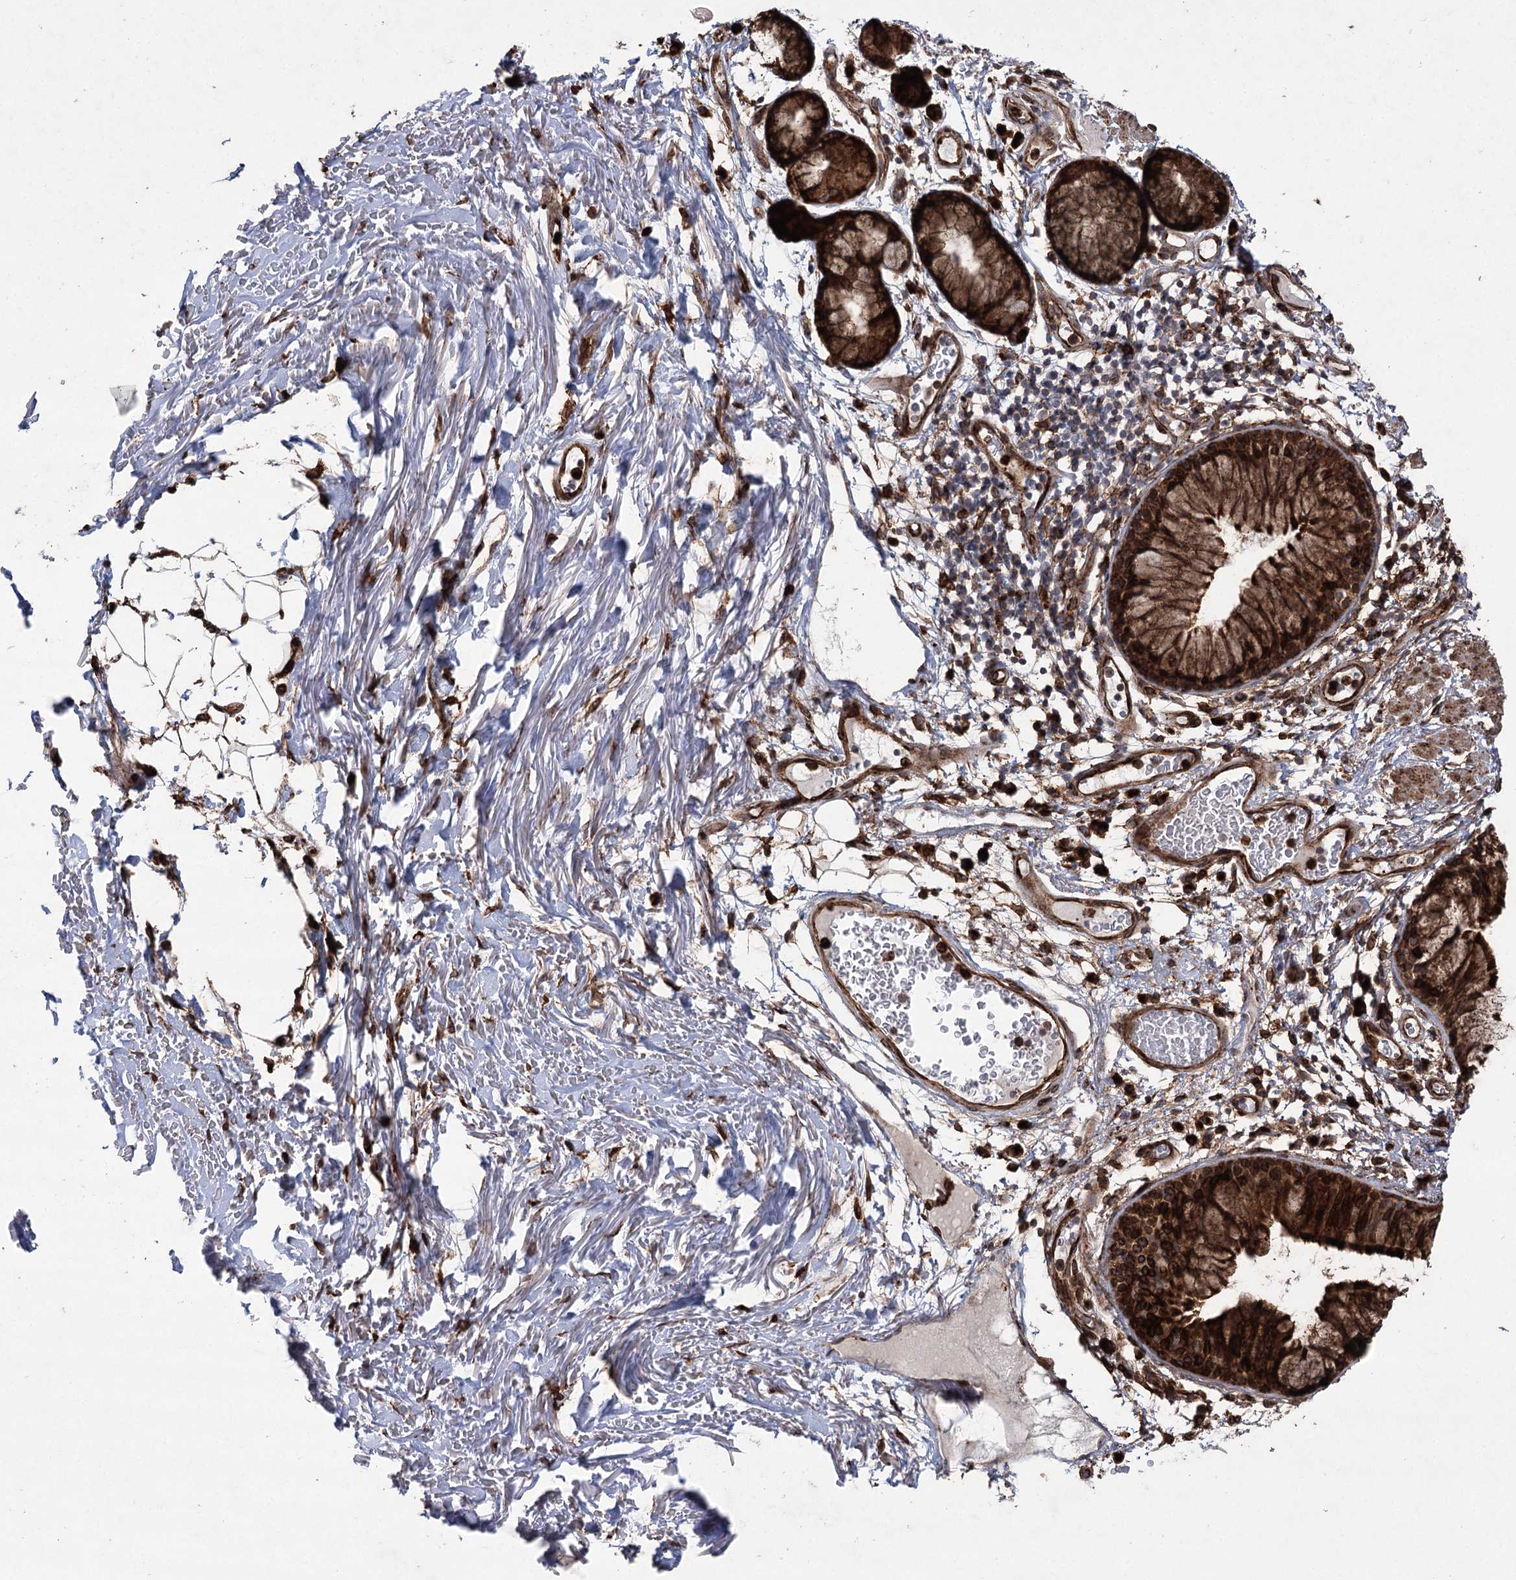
{"staining": {"intensity": "strong", "quantity": ">75%", "location": "cytoplasmic/membranous"}, "tissue": "bronchus", "cell_type": "Respiratory epithelial cells", "image_type": "normal", "snomed": [{"axis": "morphology", "description": "Normal tissue, NOS"}, {"axis": "topography", "description": "Cartilage tissue"}, {"axis": "topography", "description": "Bronchus"}], "caption": "Bronchus stained with a brown dye displays strong cytoplasmic/membranous positive positivity in about >75% of respiratory epithelial cells.", "gene": "DCUN1D4", "patient": {"sex": "female", "age": 73}}